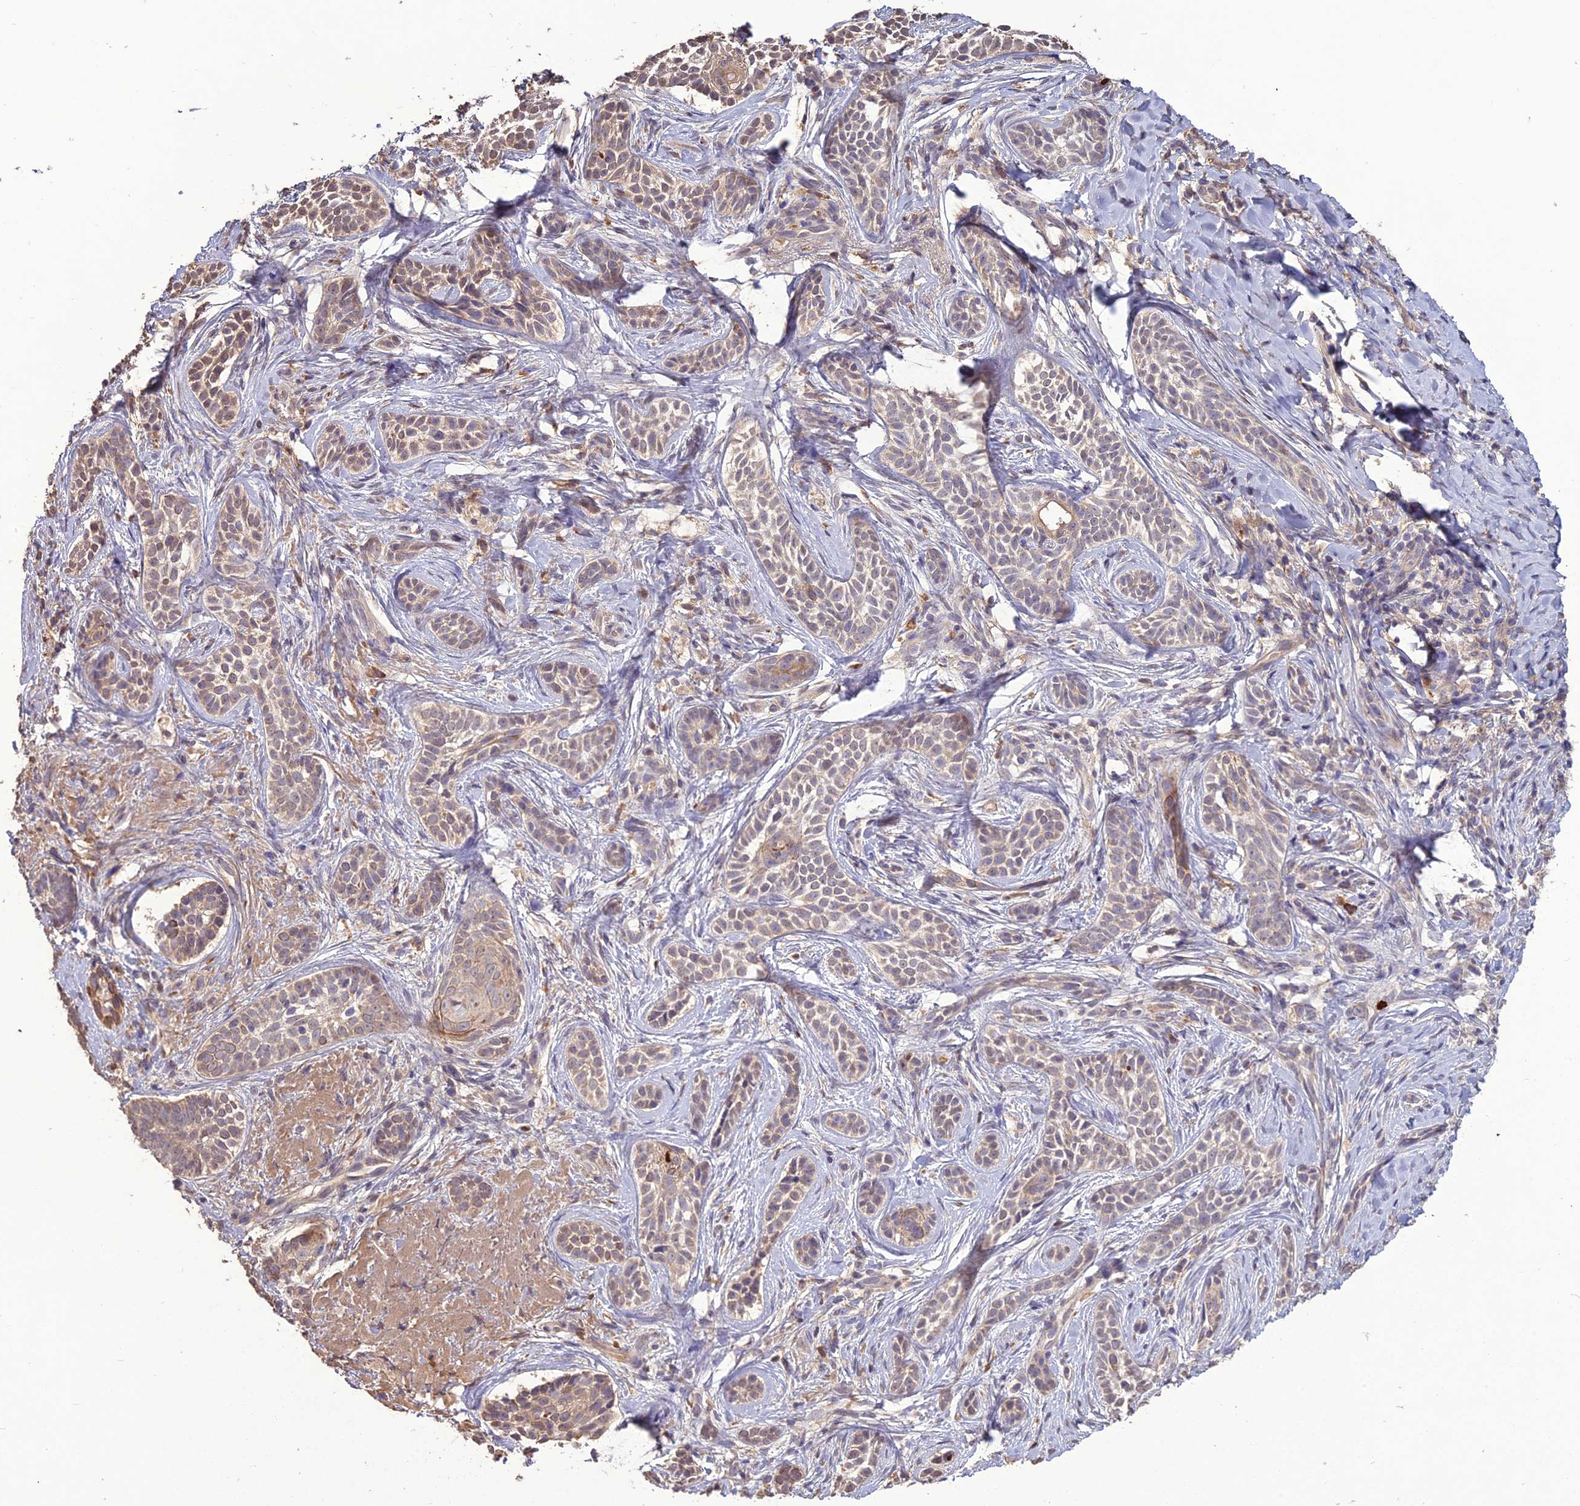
{"staining": {"intensity": "weak", "quantity": "25%-75%", "location": "cytoplasmic/membranous"}, "tissue": "skin cancer", "cell_type": "Tumor cells", "image_type": "cancer", "snomed": [{"axis": "morphology", "description": "Basal cell carcinoma"}, {"axis": "topography", "description": "Skin"}], "caption": "Weak cytoplasmic/membranous staining is seen in approximately 25%-75% of tumor cells in skin basal cell carcinoma.", "gene": "KCTD16", "patient": {"sex": "male", "age": 71}}